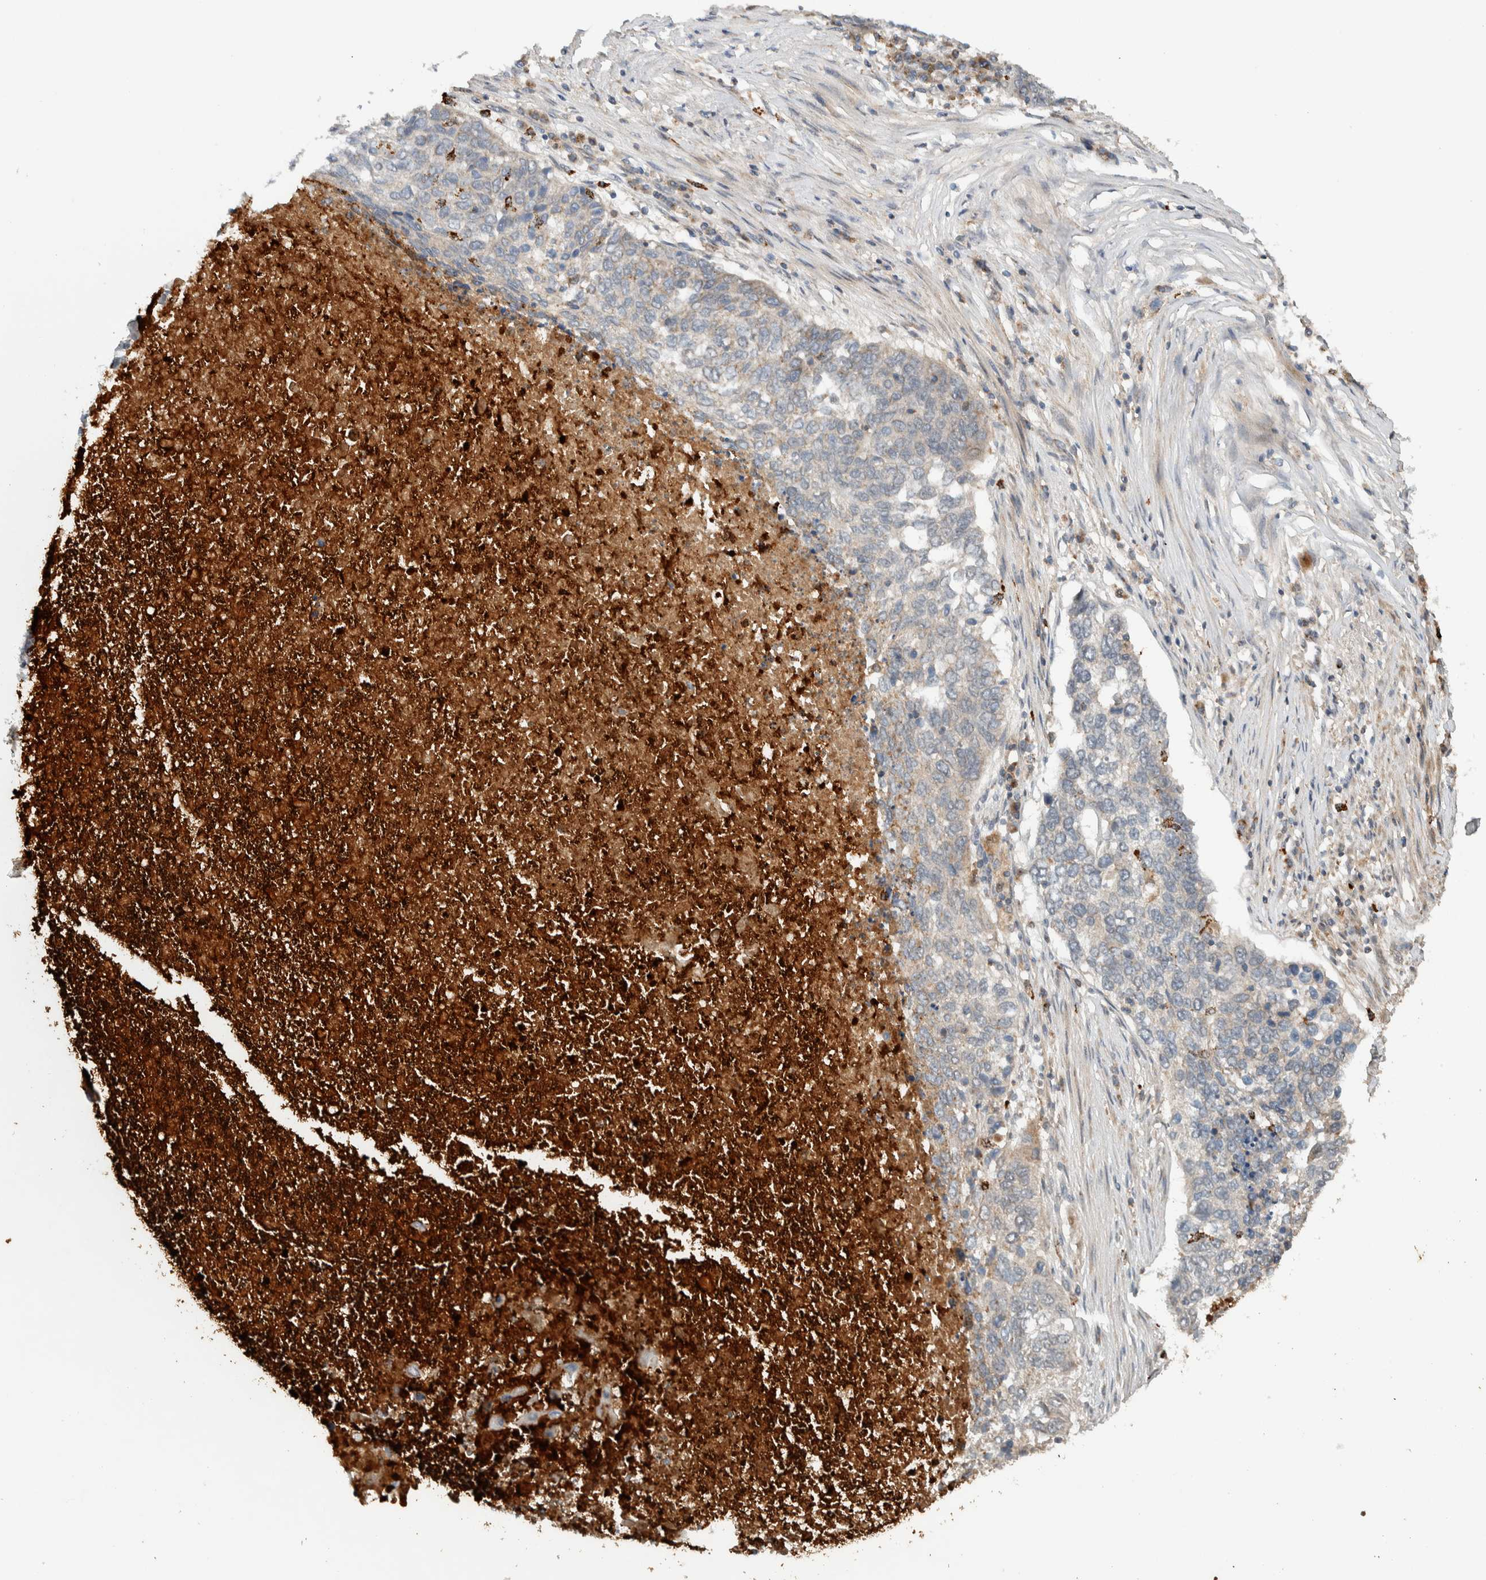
{"staining": {"intensity": "weak", "quantity": "<25%", "location": "cytoplasmic/membranous"}, "tissue": "lung cancer", "cell_type": "Tumor cells", "image_type": "cancer", "snomed": [{"axis": "morphology", "description": "Squamous cell carcinoma, NOS"}, {"axis": "topography", "description": "Lung"}], "caption": "An immunohistochemistry image of lung squamous cell carcinoma is shown. There is no staining in tumor cells of lung squamous cell carcinoma.", "gene": "VPS53", "patient": {"sex": "female", "age": 63}}